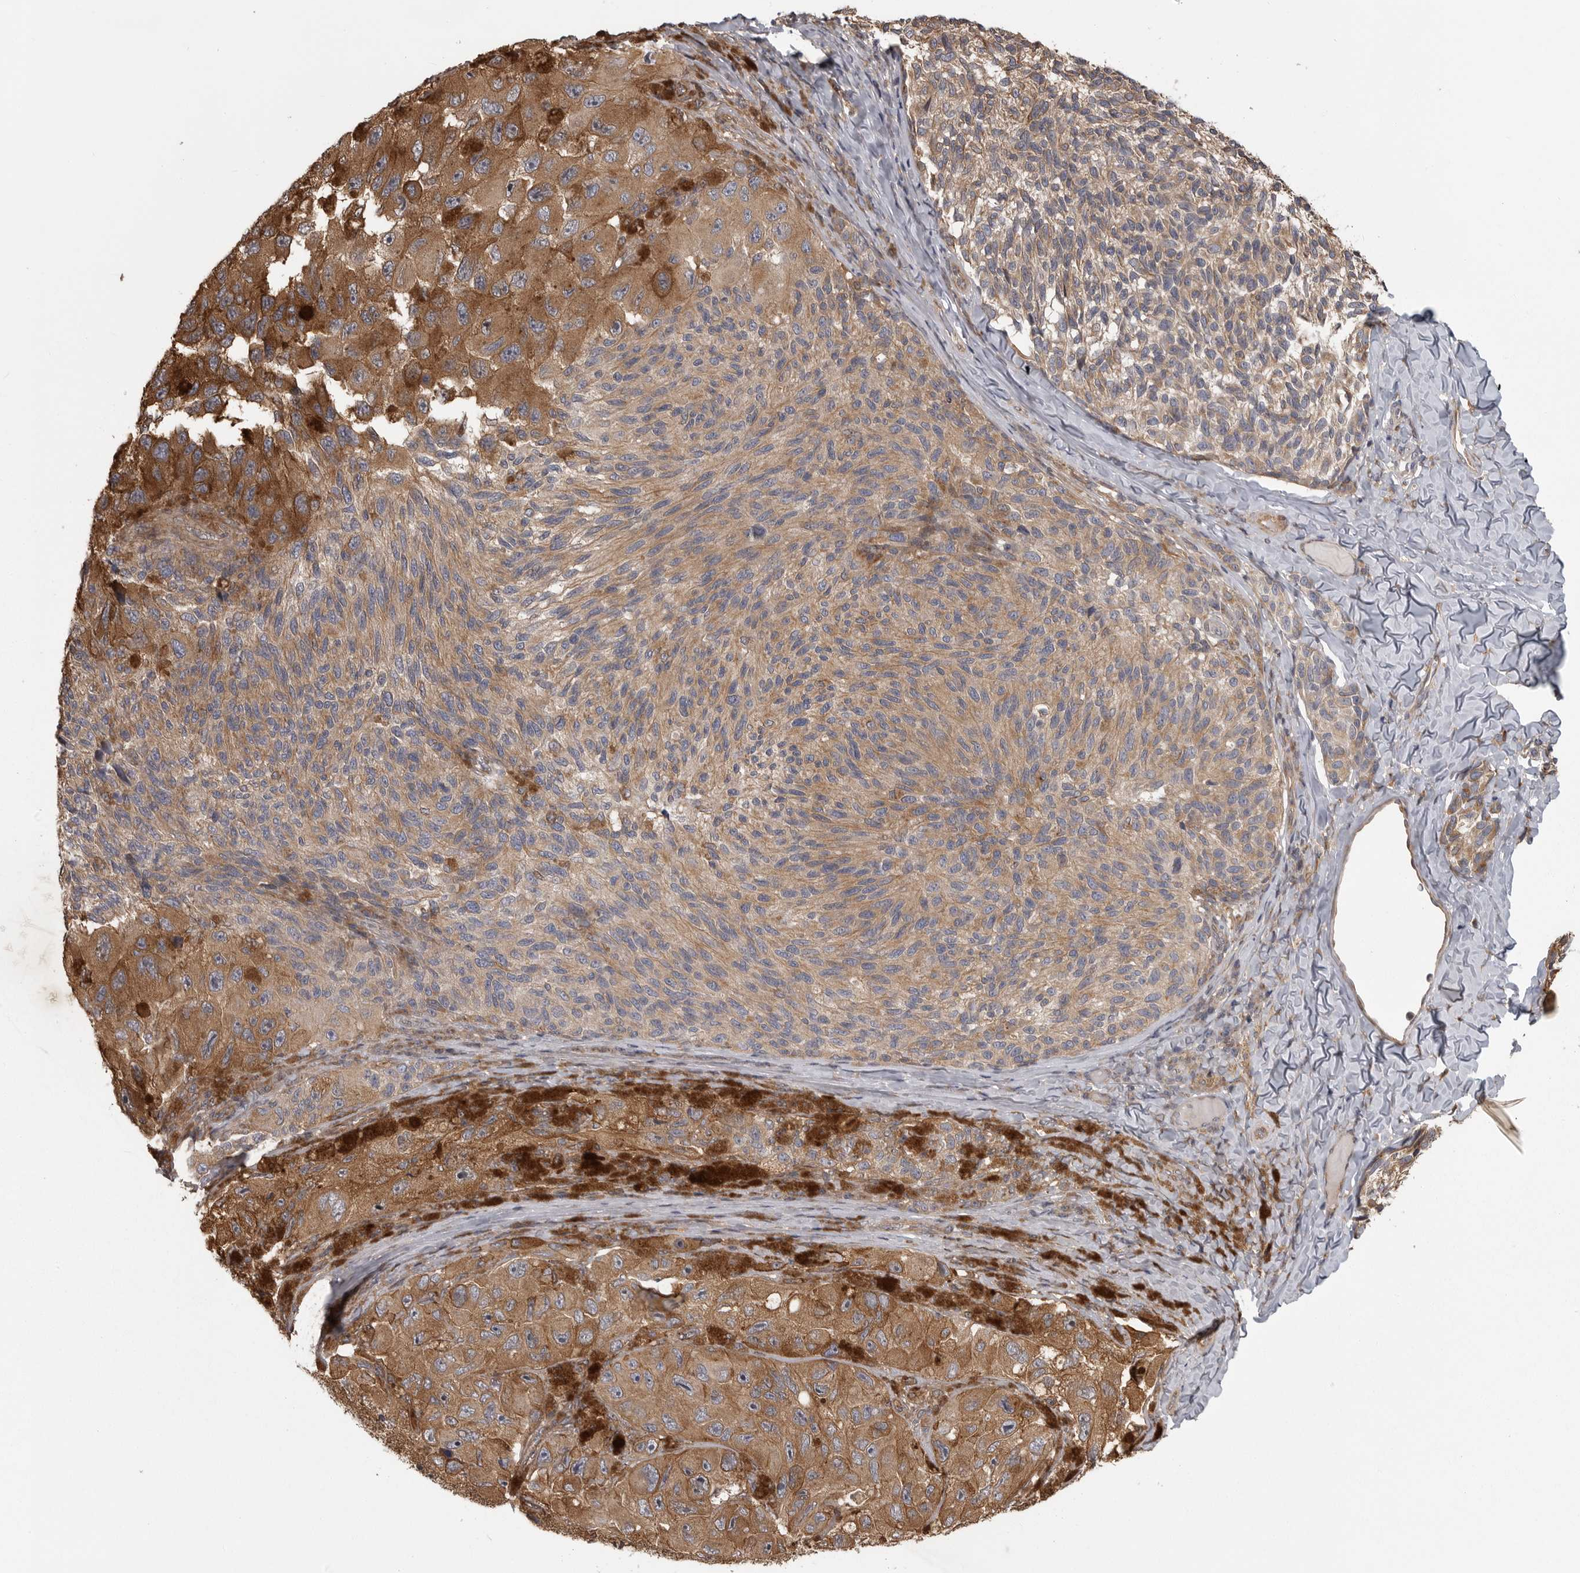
{"staining": {"intensity": "moderate", "quantity": "25%-75%", "location": "cytoplasmic/membranous"}, "tissue": "melanoma", "cell_type": "Tumor cells", "image_type": "cancer", "snomed": [{"axis": "morphology", "description": "Malignant melanoma, NOS"}, {"axis": "topography", "description": "Skin"}], "caption": "Protein analysis of melanoma tissue demonstrates moderate cytoplasmic/membranous positivity in approximately 25%-75% of tumor cells. (DAB (3,3'-diaminobenzidine) = brown stain, brightfield microscopy at high magnification).", "gene": "ZNRF1", "patient": {"sex": "female", "age": 73}}